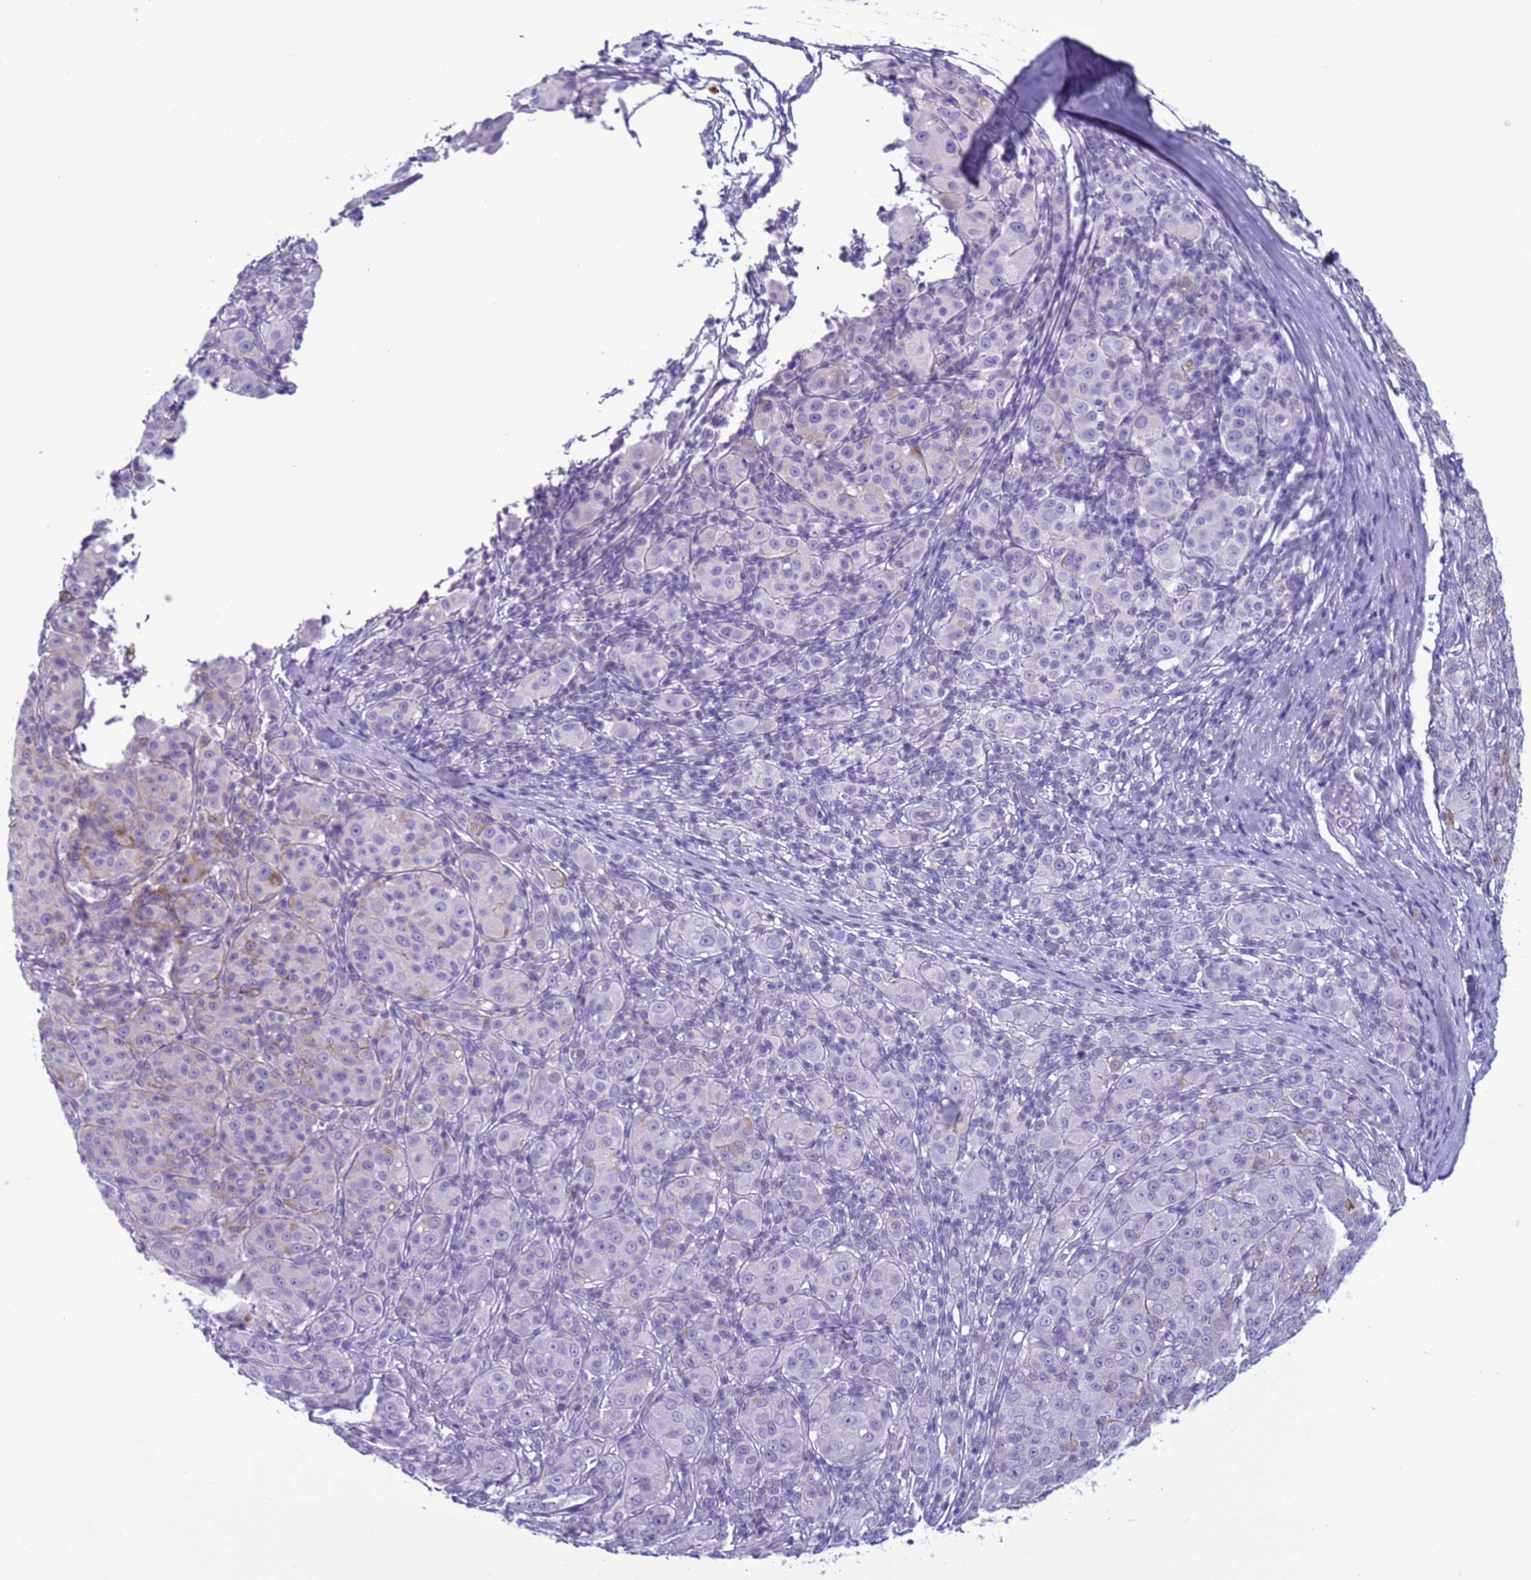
{"staining": {"intensity": "negative", "quantity": "none", "location": "none"}, "tissue": "melanoma", "cell_type": "Tumor cells", "image_type": "cancer", "snomed": [{"axis": "morphology", "description": "Malignant melanoma, NOS"}, {"axis": "topography", "description": "Skin"}], "caption": "The micrograph displays no significant positivity in tumor cells of malignant melanoma.", "gene": "CST4", "patient": {"sex": "female", "age": 52}}